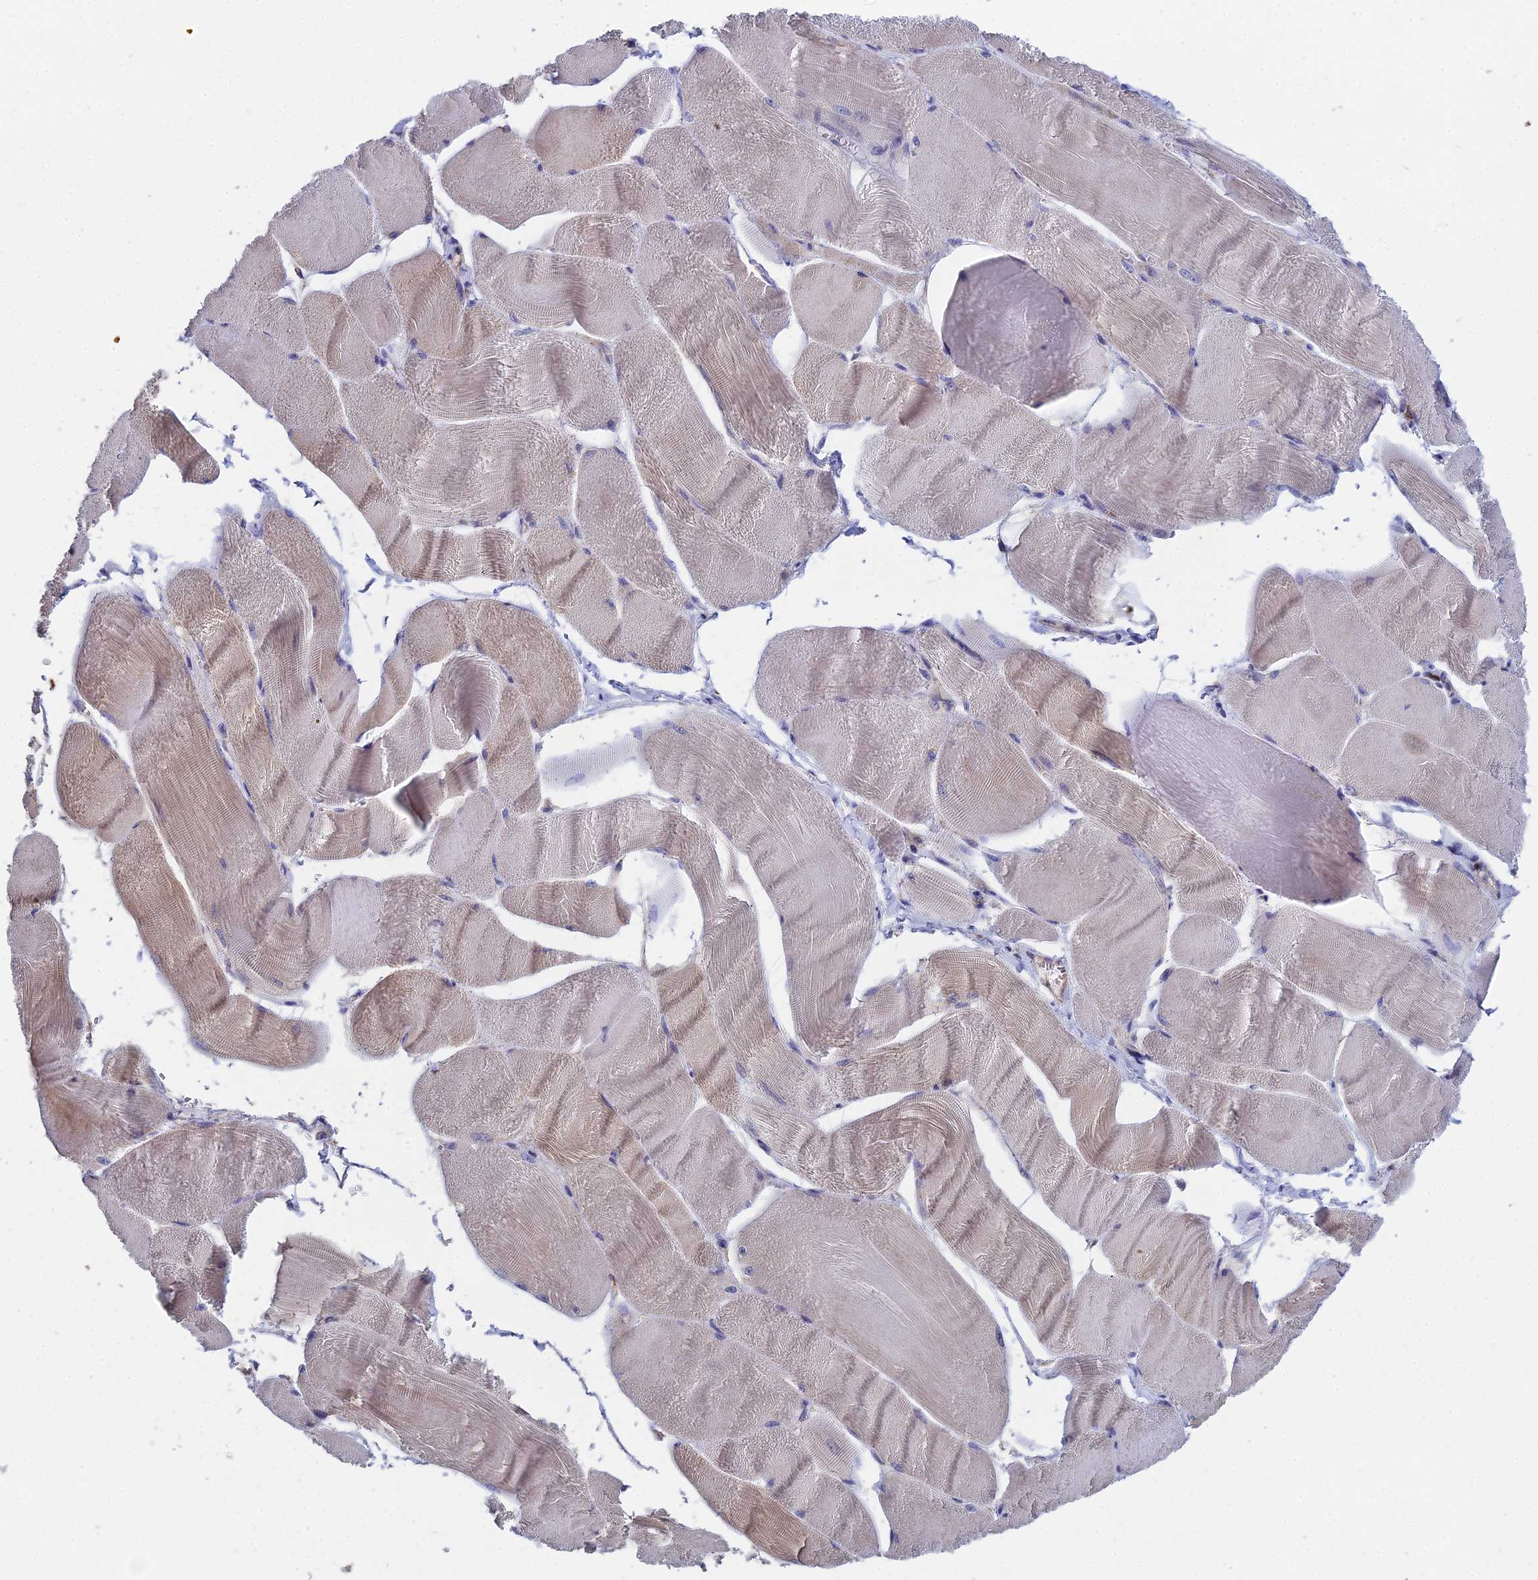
{"staining": {"intensity": "weak", "quantity": "25%-75%", "location": "cytoplasmic/membranous"}, "tissue": "skeletal muscle", "cell_type": "Myocytes", "image_type": "normal", "snomed": [{"axis": "morphology", "description": "Normal tissue, NOS"}, {"axis": "morphology", "description": "Basal cell carcinoma"}, {"axis": "topography", "description": "Skeletal muscle"}], "caption": "DAB immunohistochemical staining of normal human skeletal muscle exhibits weak cytoplasmic/membranous protein expression in about 25%-75% of myocytes. Ihc stains the protein in brown and the nuclei are stained blue.", "gene": "SPOCK2", "patient": {"sex": "female", "age": 64}}